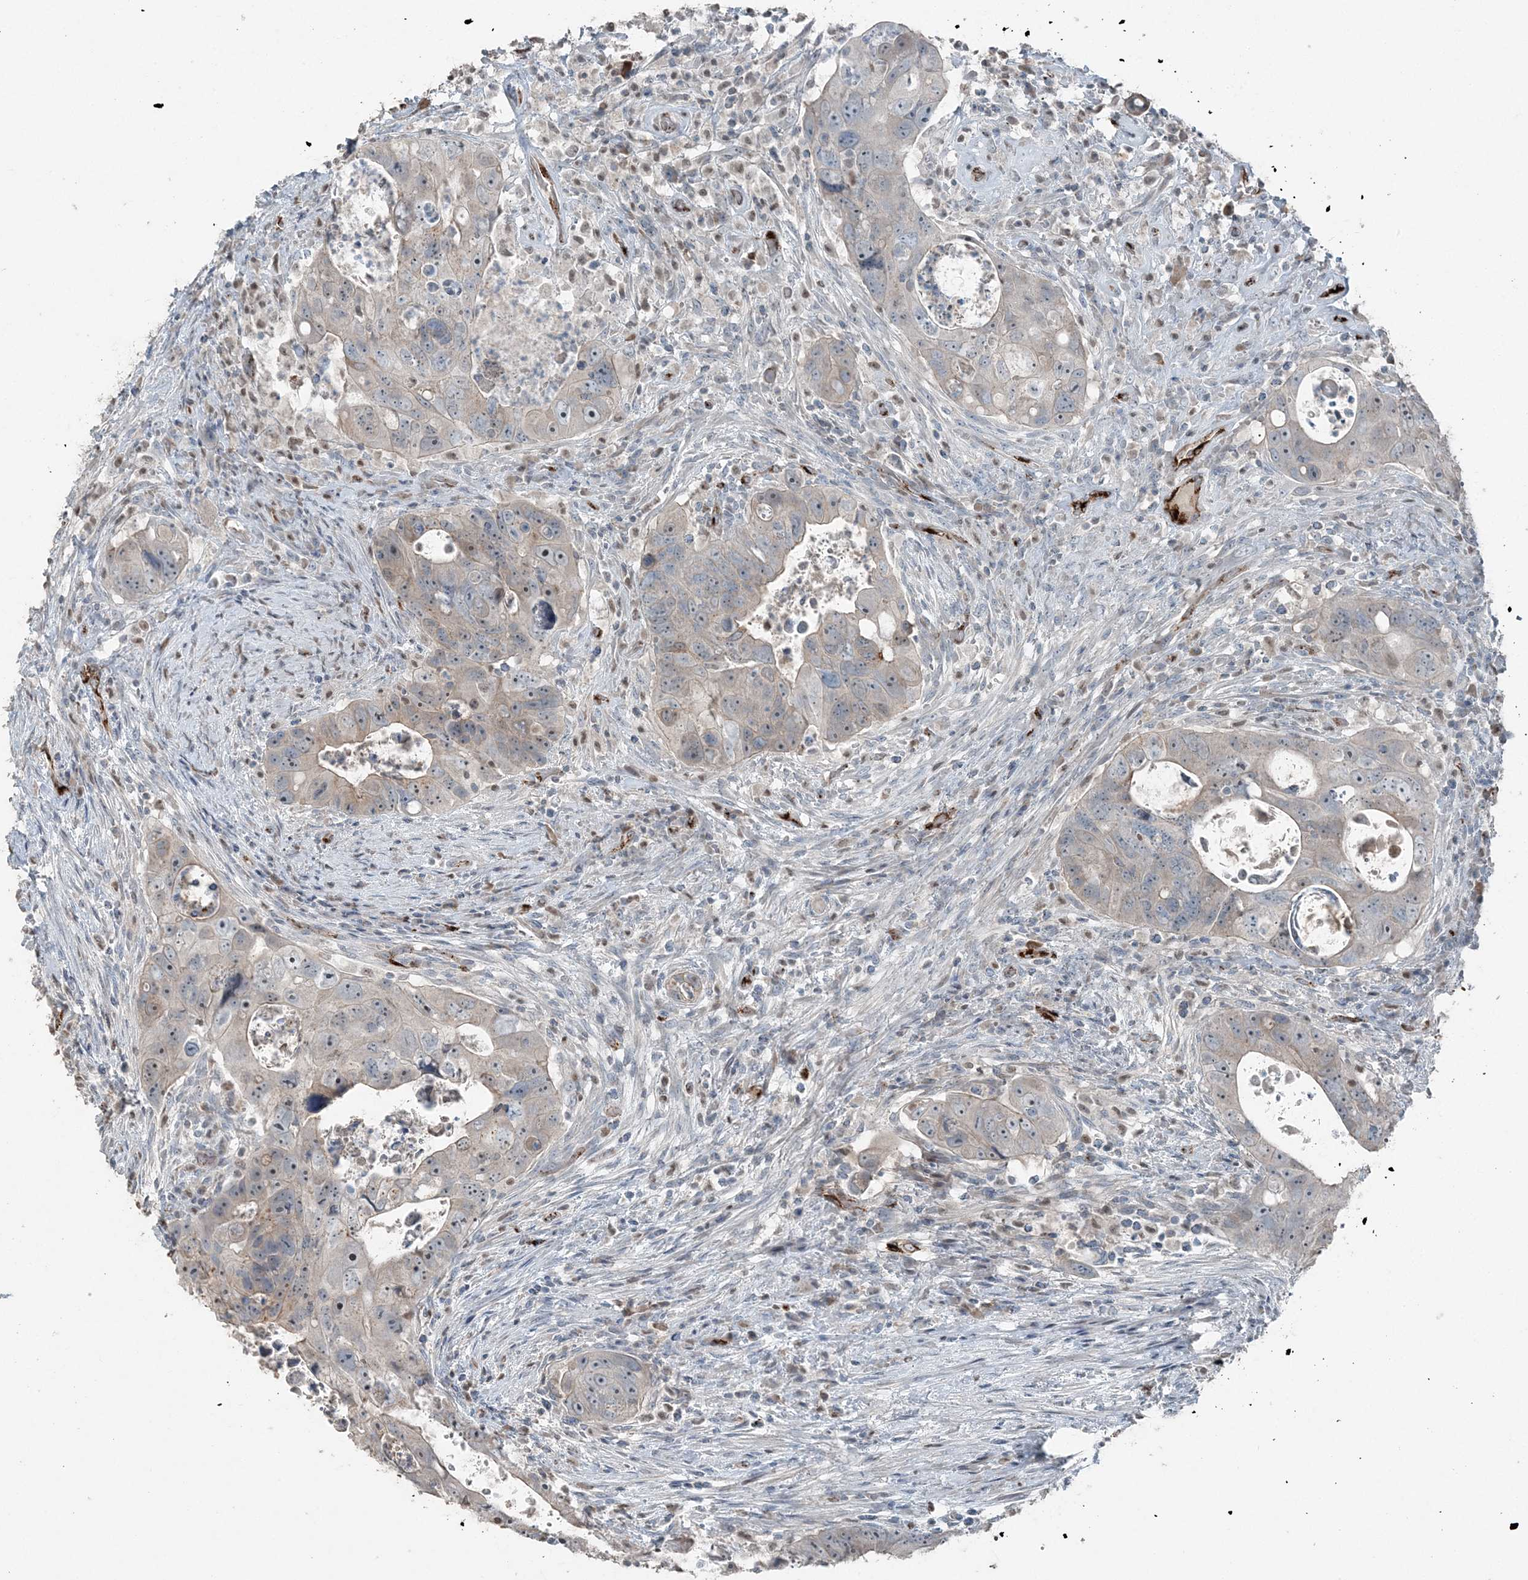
{"staining": {"intensity": "negative", "quantity": "none", "location": "none"}, "tissue": "colorectal cancer", "cell_type": "Tumor cells", "image_type": "cancer", "snomed": [{"axis": "morphology", "description": "Adenocarcinoma, NOS"}, {"axis": "topography", "description": "Rectum"}], "caption": "Protein analysis of adenocarcinoma (colorectal) displays no significant expression in tumor cells. (Brightfield microscopy of DAB (3,3'-diaminobenzidine) immunohistochemistry (IHC) at high magnification).", "gene": "ELOVL7", "patient": {"sex": "male", "age": 59}}